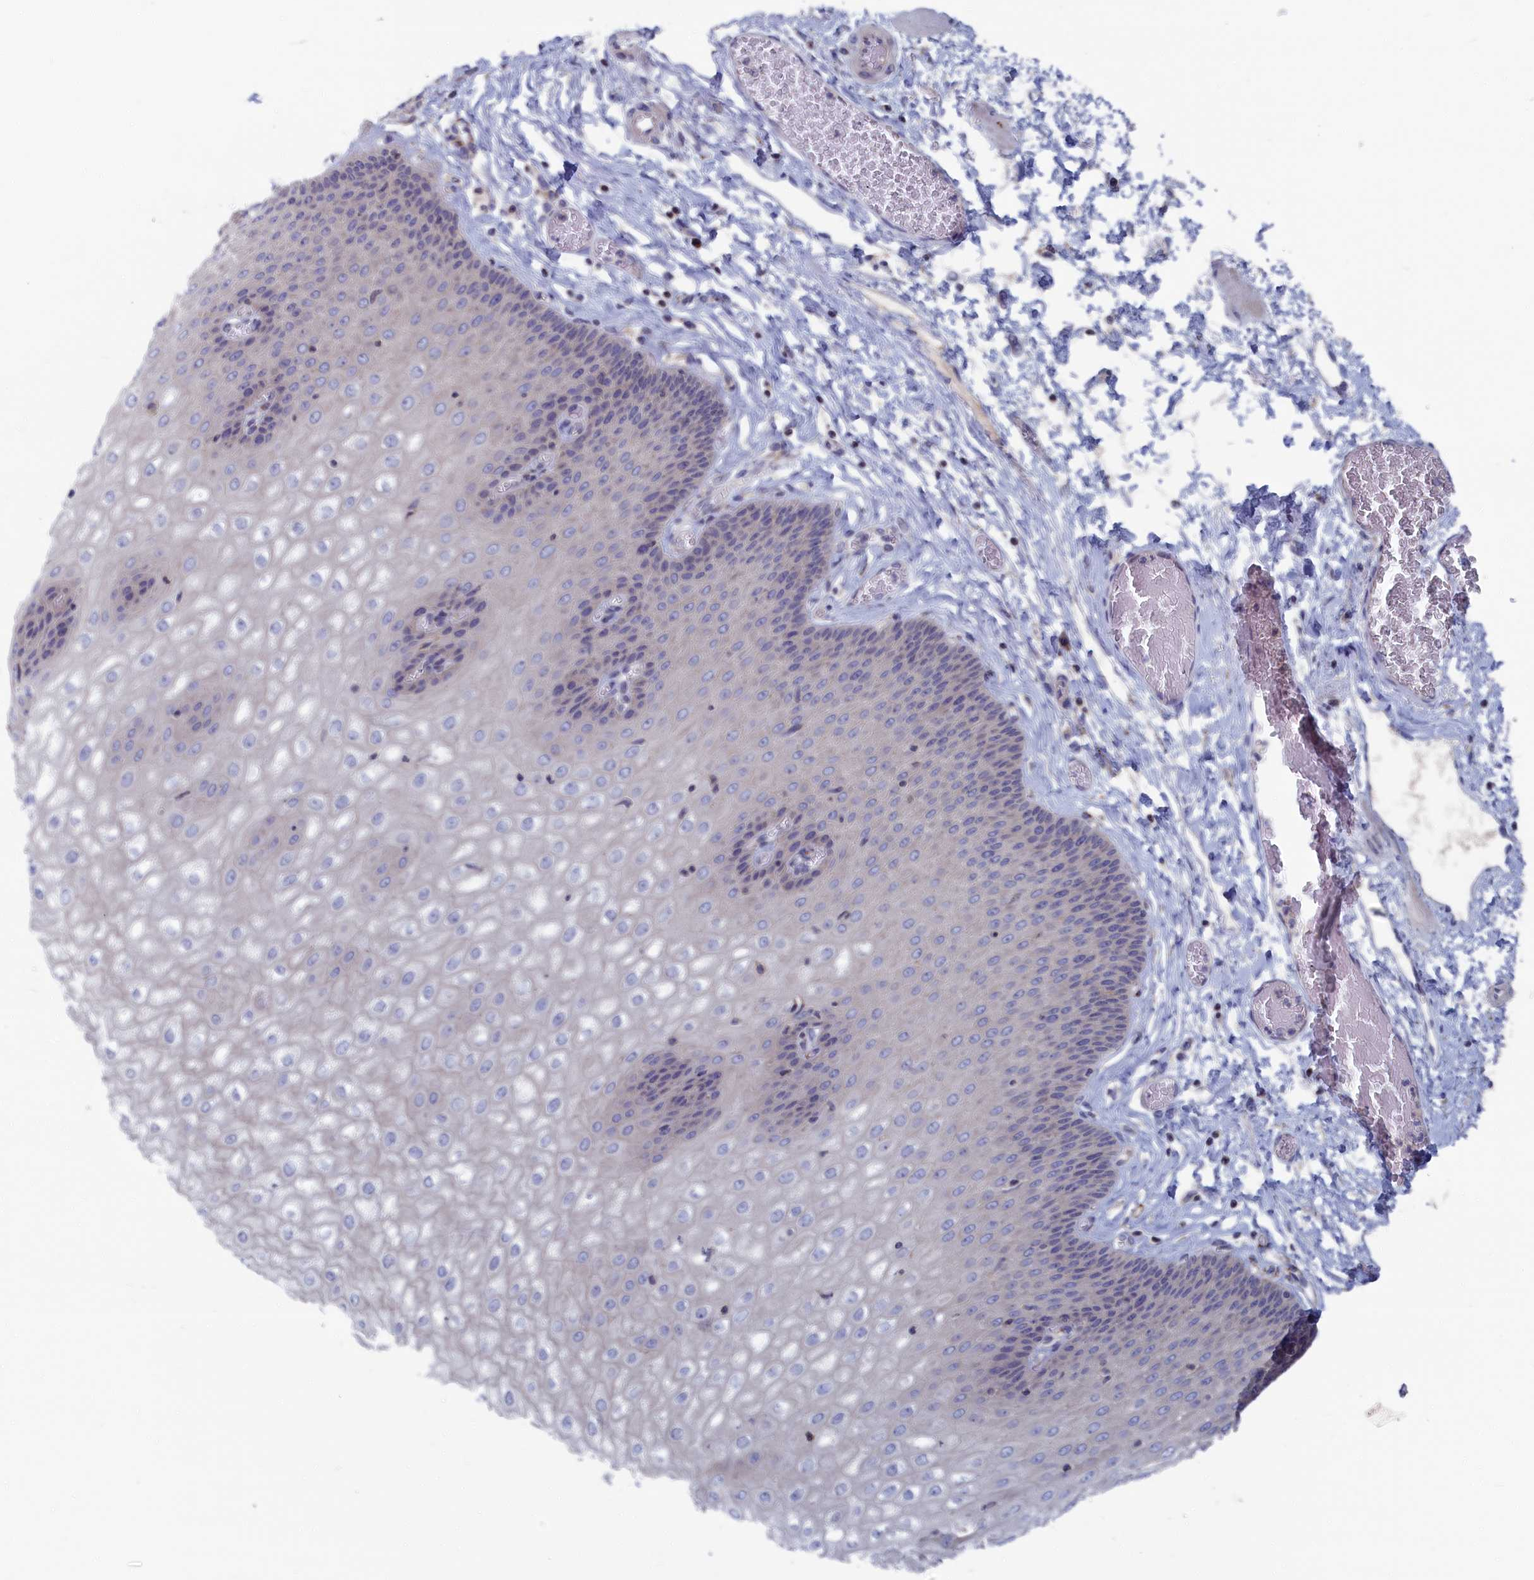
{"staining": {"intensity": "weak", "quantity": "<25%", "location": "cytoplasmic/membranous"}, "tissue": "esophagus", "cell_type": "Squamous epithelial cells", "image_type": "normal", "snomed": [{"axis": "morphology", "description": "Normal tissue, NOS"}, {"axis": "topography", "description": "Esophagus"}], "caption": "IHC histopathology image of unremarkable esophagus: human esophagus stained with DAB demonstrates no significant protein expression in squamous epithelial cells. The staining was performed using DAB to visualize the protein expression in brown, while the nuclei were stained in blue with hematoxylin (Magnification: 20x).", "gene": "CEND1", "patient": {"sex": "male", "age": 60}}